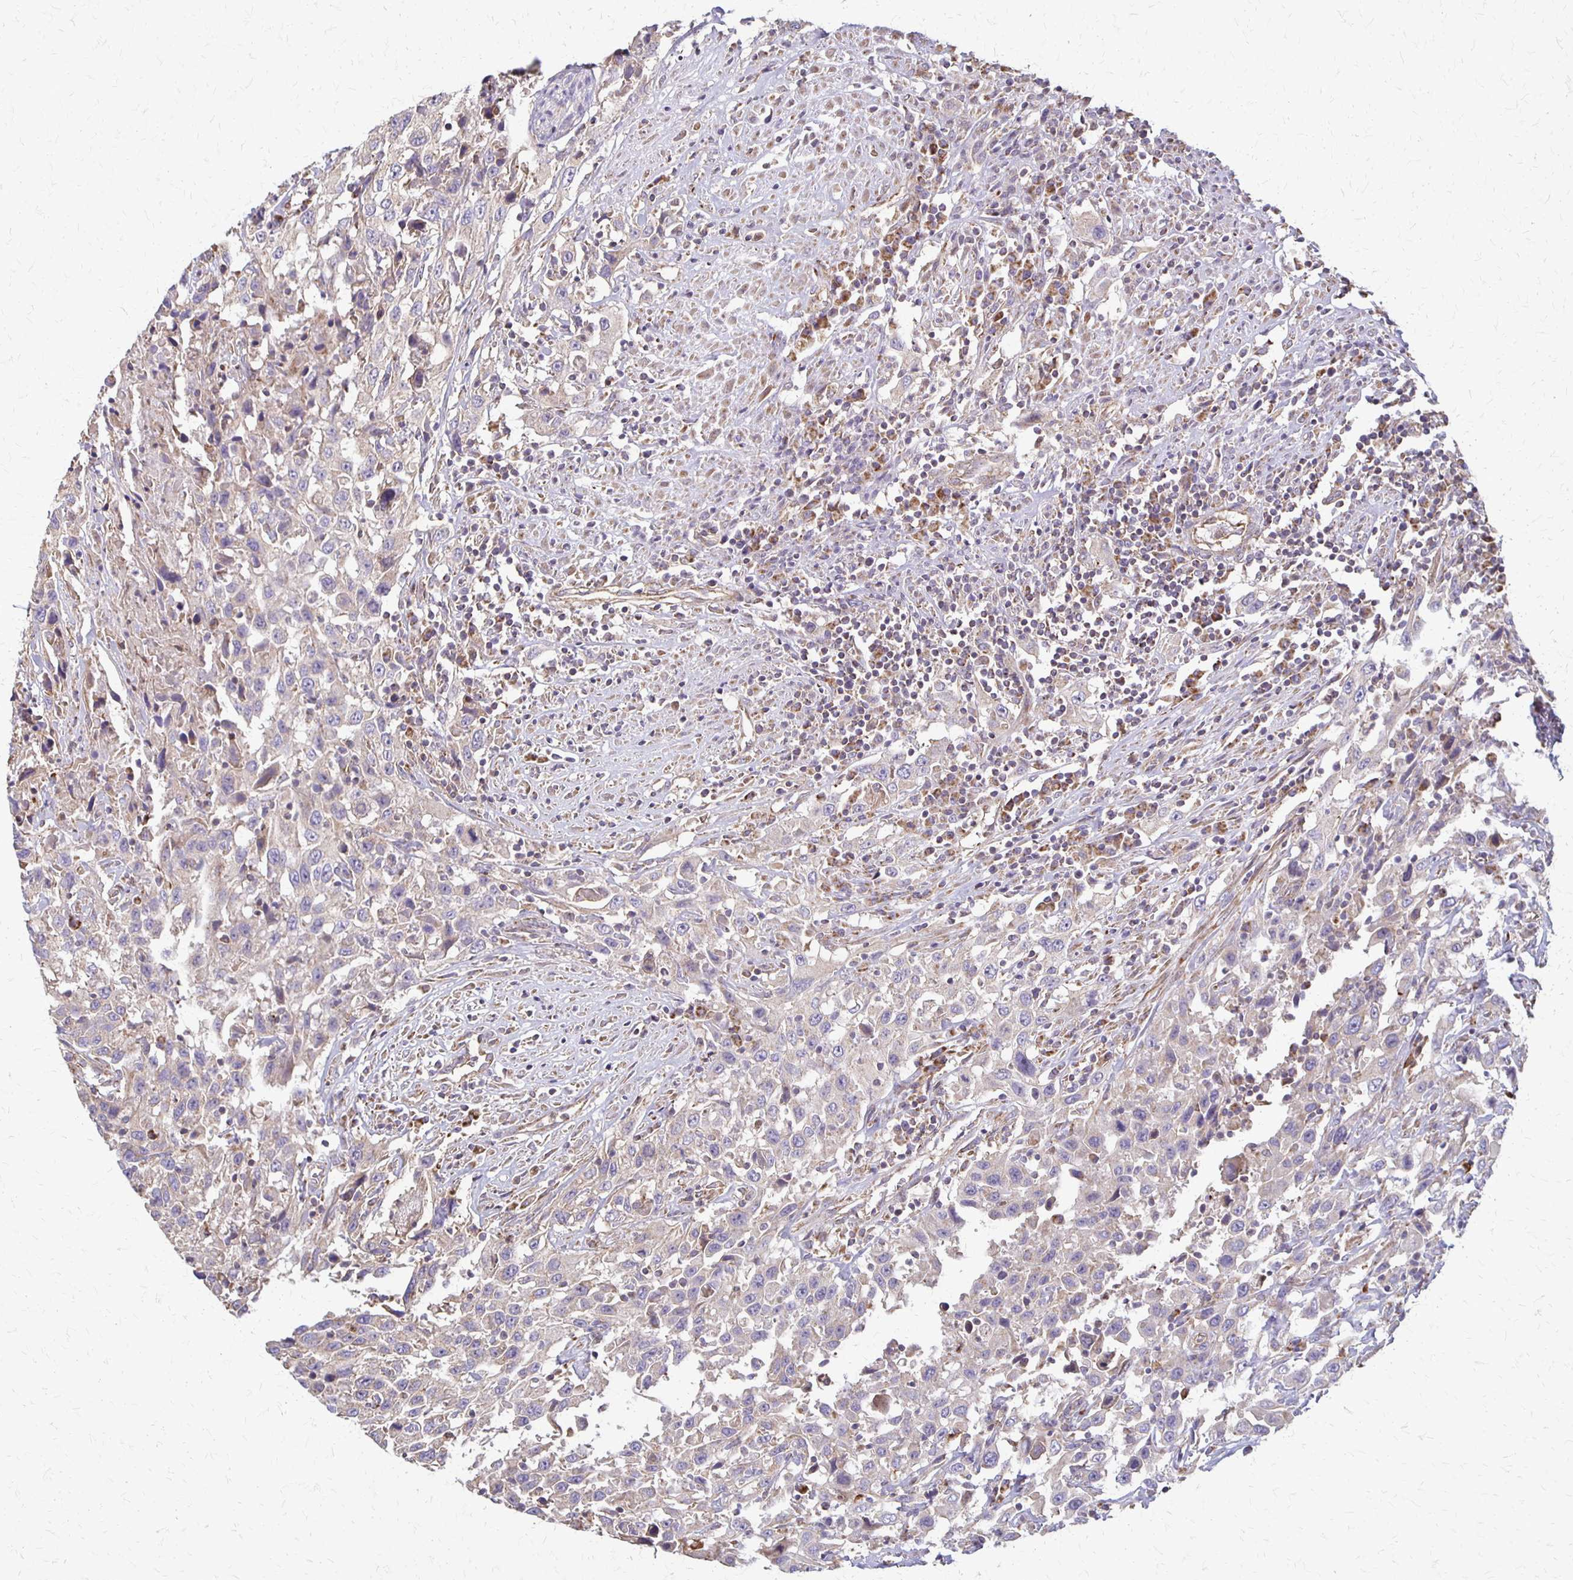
{"staining": {"intensity": "negative", "quantity": "none", "location": "none"}, "tissue": "urothelial cancer", "cell_type": "Tumor cells", "image_type": "cancer", "snomed": [{"axis": "morphology", "description": "Urothelial carcinoma, High grade"}, {"axis": "topography", "description": "Urinary bladder"}], "caption": "Tumor cells are negative for protein expression in human urothelial carcinoma (high-grade).", "gene": "EIF4EBP2", "patient": {"sex": "male", "age": 61}}